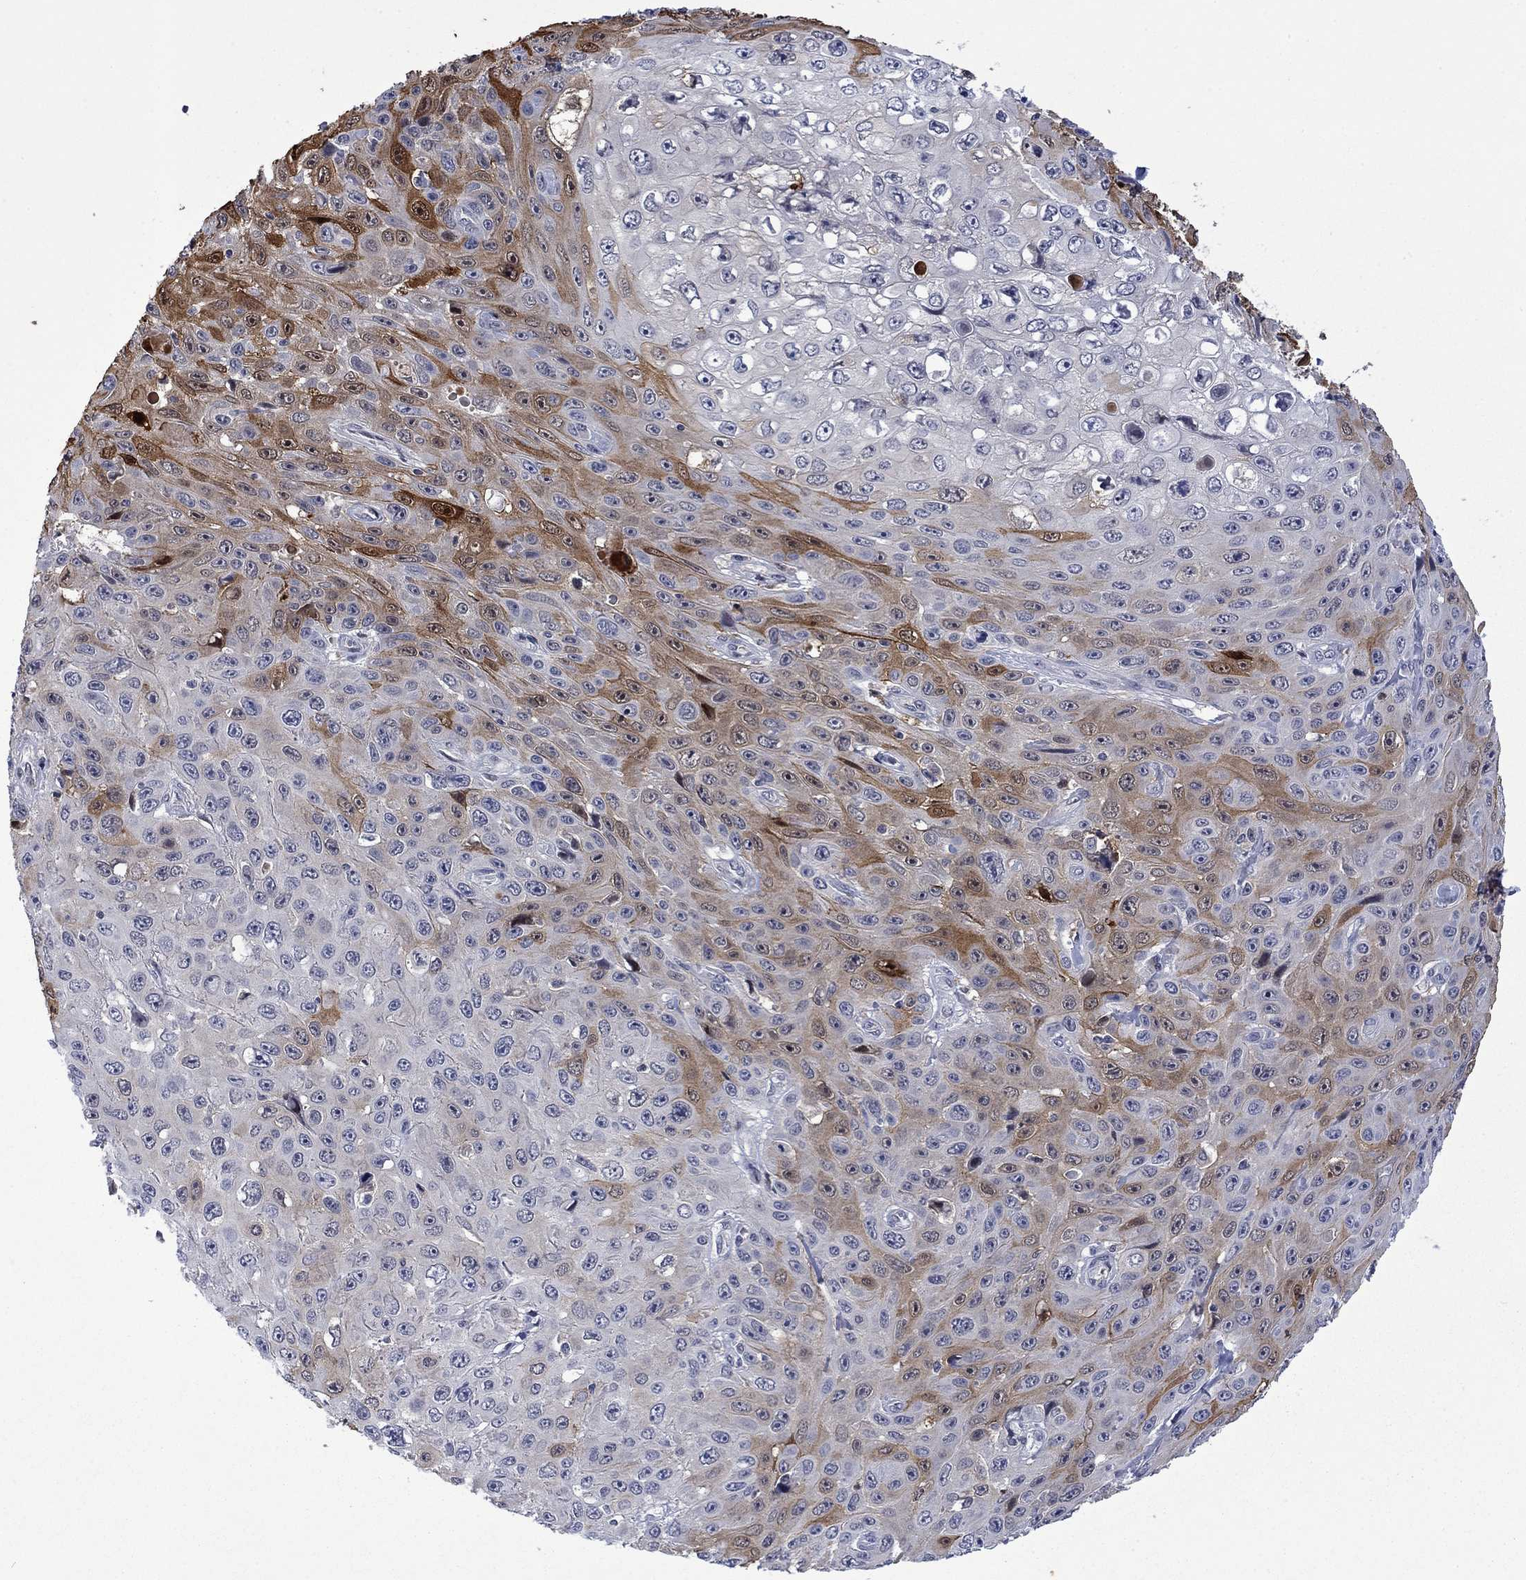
{"staining": {"intensity": "moderate", "quantity": "25%-75%", "location": "cytoplasmic/membranous"}, "tissue": "skin cancer", "cell_type": "Tumor cells", "image_type": "cancer", "snomed": [{"axis": "morphology", "description": "Squamous cell carcinoma, NOS"}, {"axis": "topography", "description": "Skin"}], "caption": "A brown stain labels moderate cytoplasmic/membranous staining of a protein in skin cancer tumor cells. Using DAB (3,3'-diaminobenzidine) (brown) and hematoxylin (blue) stains, captured at high magnification using brightfield microscopy.", "gene": "AGL", "patient": {"sex": "male", "age": 82}}